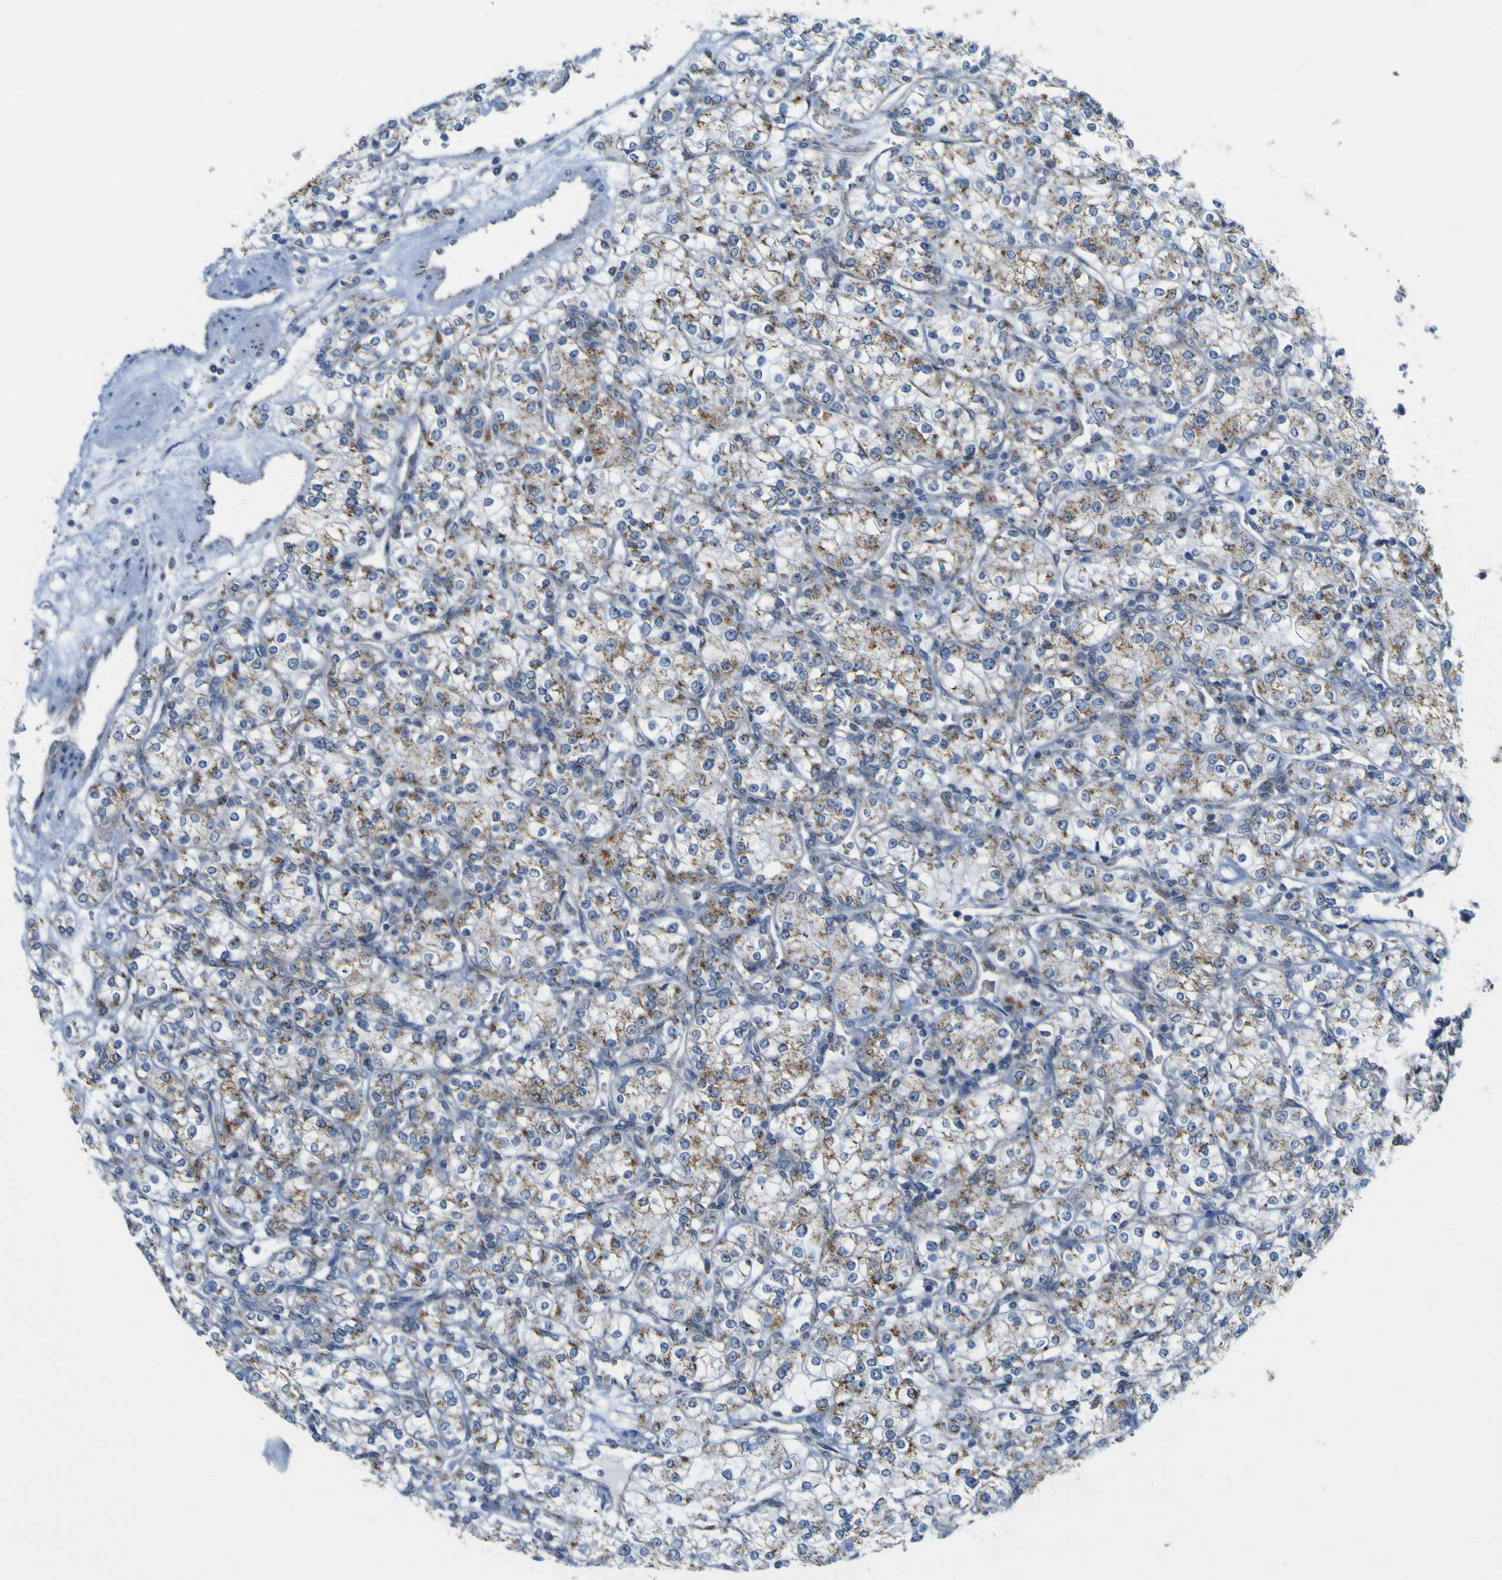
{"staining": {"intensity": "weak", "quantity": ">75%", "location": "cytoplasmic/membranous"}, "tissue": "renal cancer", "cell_type": "Tumor cells", "image_type": "cancer", "snomed": [{"axis": "morphology", "description": "Adenocarcinoma, NOS"}, {"axis": "topography", "description": "Kidney"}], "caption": "Renal cancer (adenocarcinoma) was stained to show a protein in brown. There is low levels of weak cytoplasmic/membranous positivity in about >75% of tumor cells.", "gene": "ACBD5", "patient": {"sex": "male", "age": 77}}